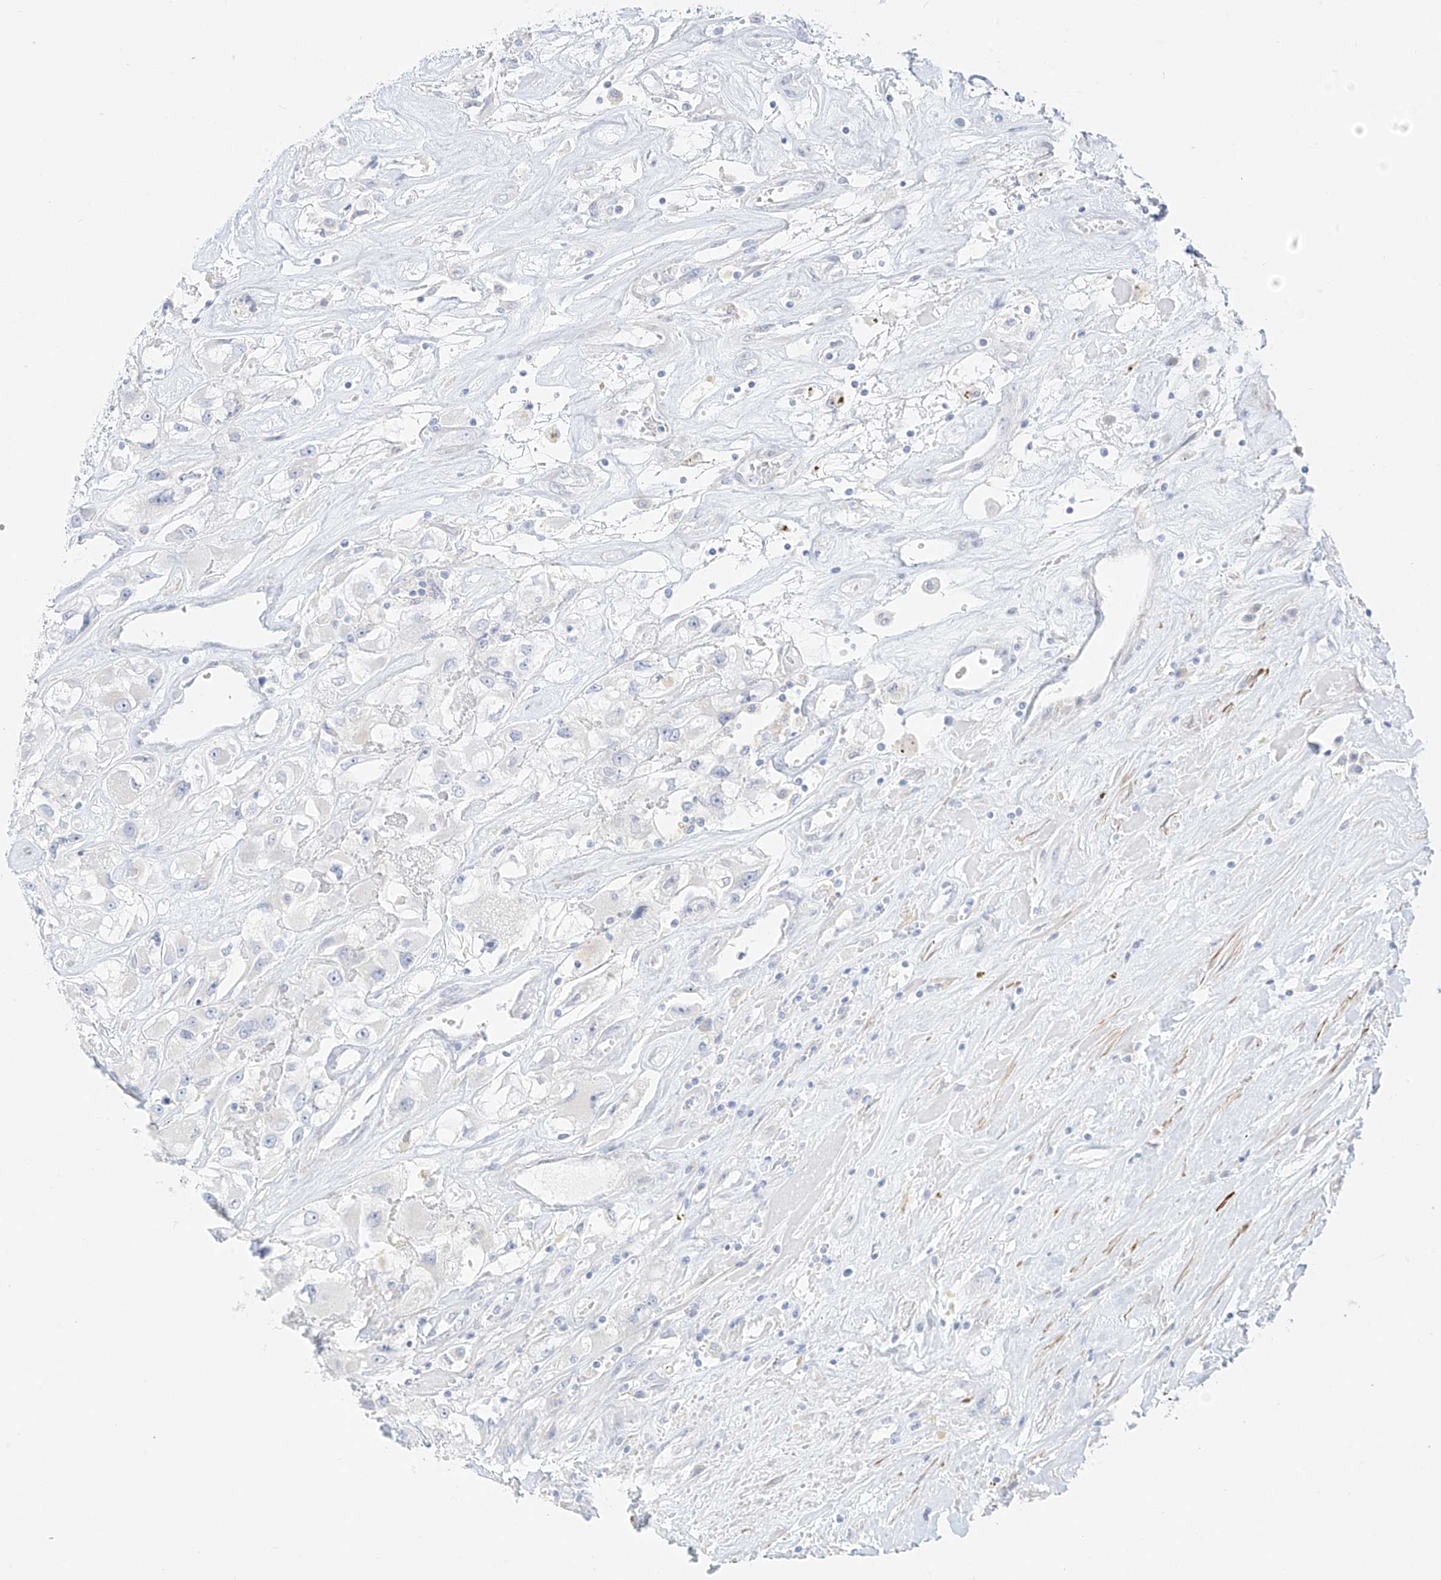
{"staining": {"intensity": "negative", "quantity": "none", "location": "none"}, "tissue": "renal cancer", "cell_type": "Tumor cells", "image_type": "cancer", "snomed": [{"axis": "morphology", "description": "Adenocarcinoma, NOS"}, {"axis": "topography", "description": "Kidney"}], "caption": "Tumor cells show no significant staining in renal cancer.", "gene": "ST3GAL5", "patient": {"sex": "female", "age": 52}}